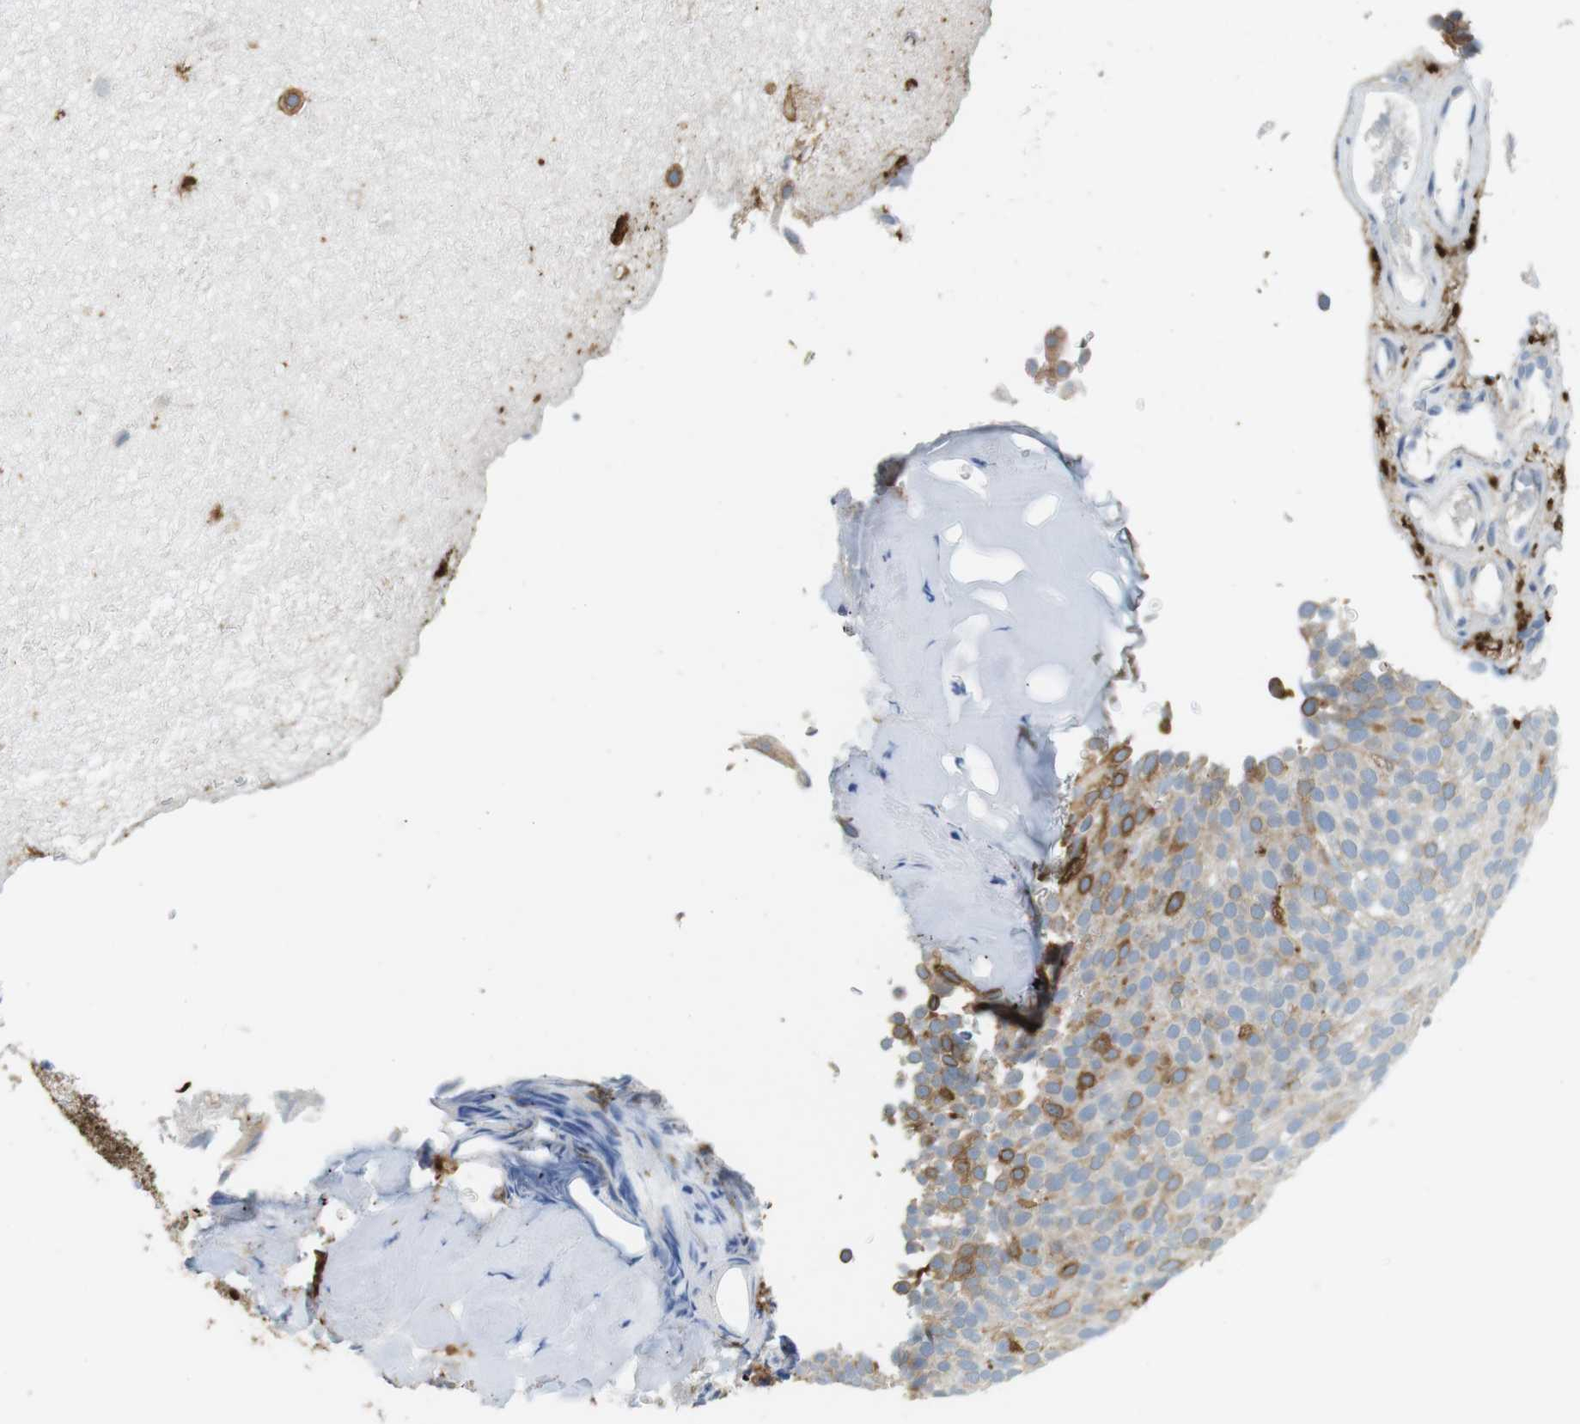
{"staining": {"intensity": "weak", "quantity": "<25%", "location": "cytoplasmic/membranous"}, "tissue": "urothelial cancer", "cell_type": "Tumor cells", "image_type": "cancer", "snomed": [{"axis": "morphology", "description": "Urothelial carcinoma, Low grade"}, {"axis": "topography", "description": "Urinary bladder"}], "caption": "Immunohistochemical staining of human urothelial cancer reveals no significant staining in tumor cells. (DAB immunohistochemistry with hematoxylin counter stain).", "gene": "HLA-DRA", "patient": {"sex": "male", "age": 78}}